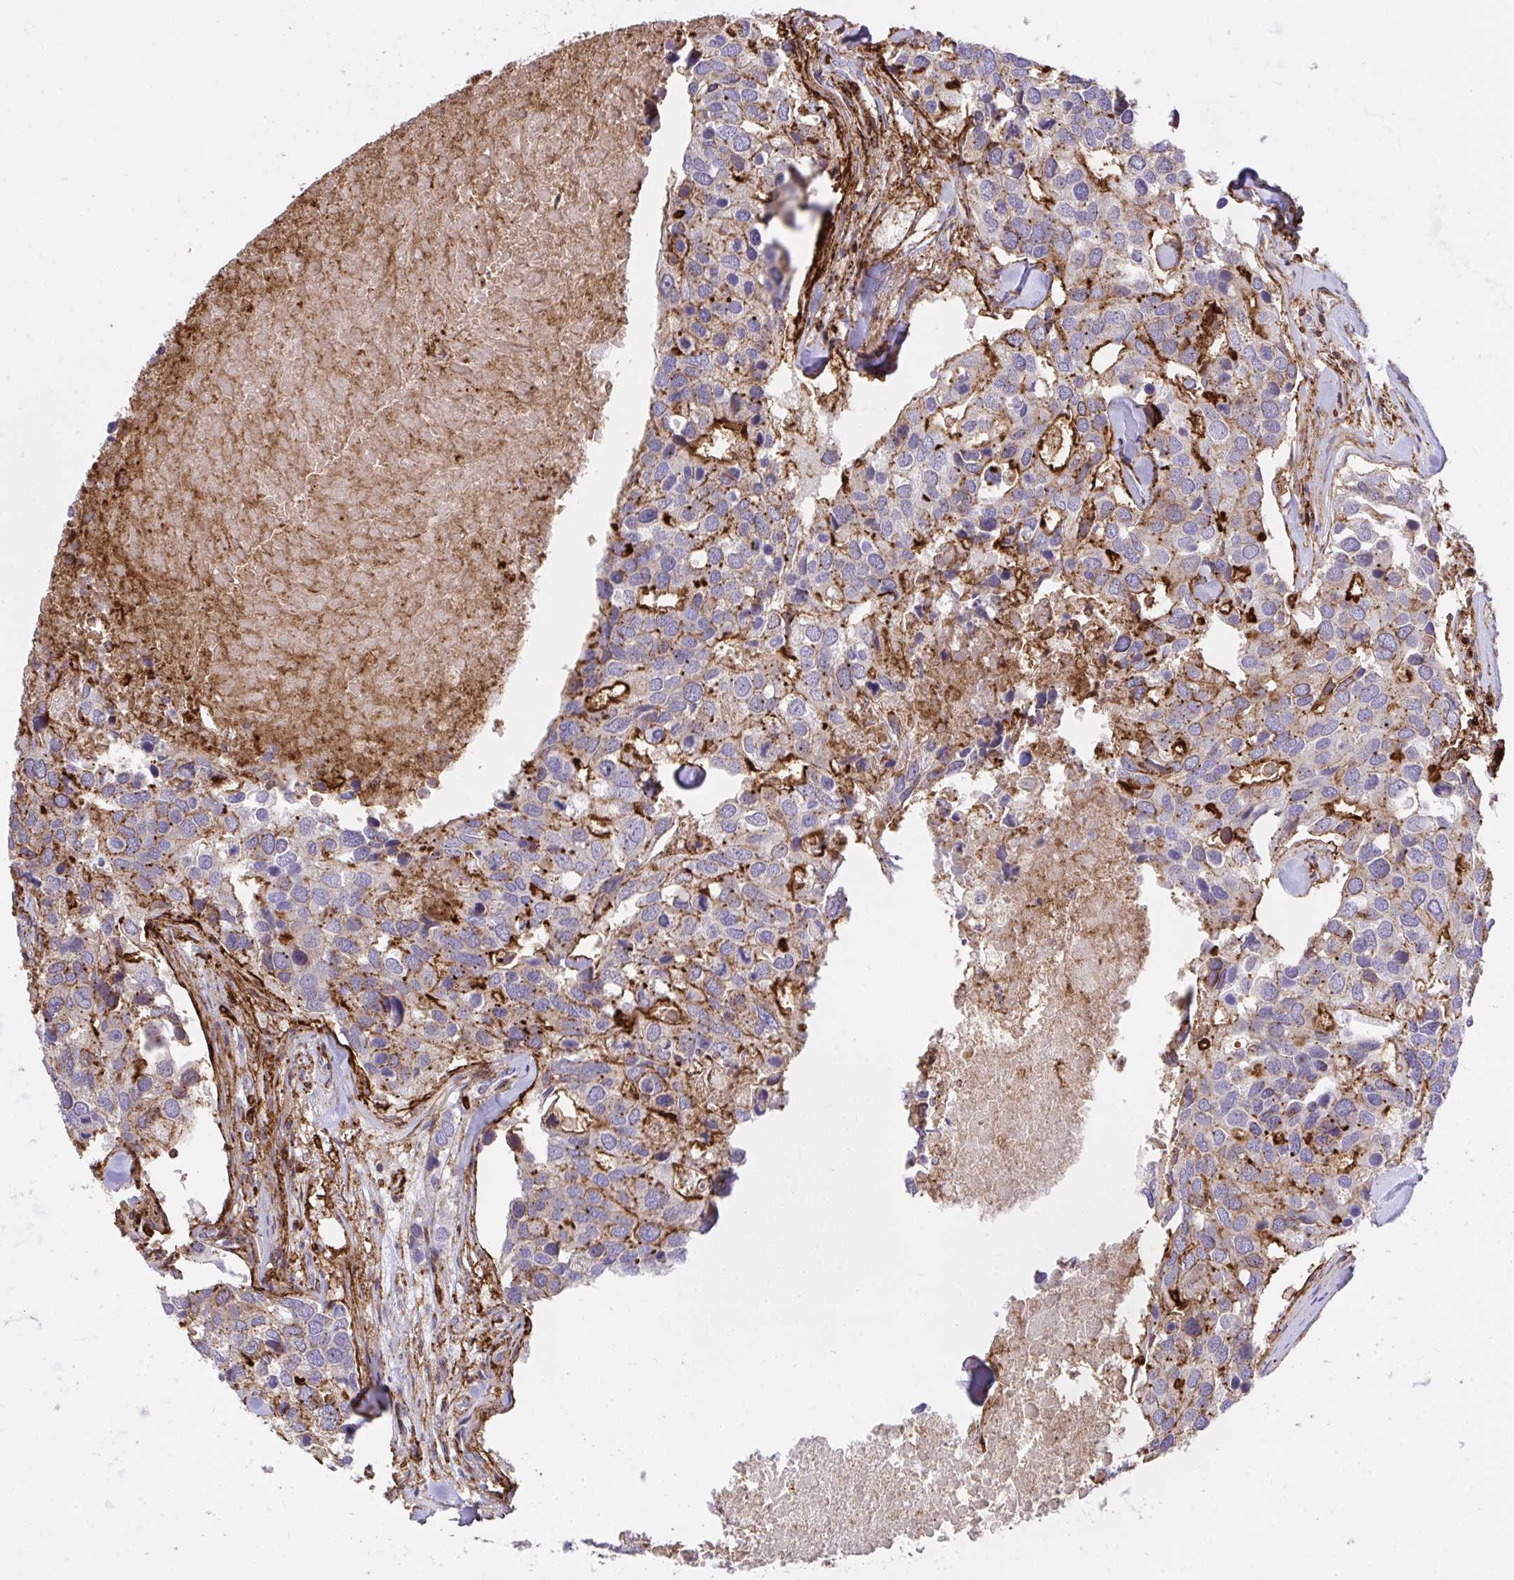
{"staining": {"intensity": "strong", "quantity": "<25%", "location": "cytoplasmic/membranous"}, "tissue": "breast cancer", "cell_type": "Tumor cells", "image_type": "cancer", "snomed": [{"axis": "morphology", "description": "Duct carcinoma"}, {"axis": "topography", "description": "Breast"}], "caption": "DAB immunohistochemical staining of human breast cancer (invasive ductal carcinoma) displays strong cytoplasmic/membranous protein expression in approximately <25% of tumor cells.", "gene": "ERI1", "patient": {"sex": "female", "age": 83}}